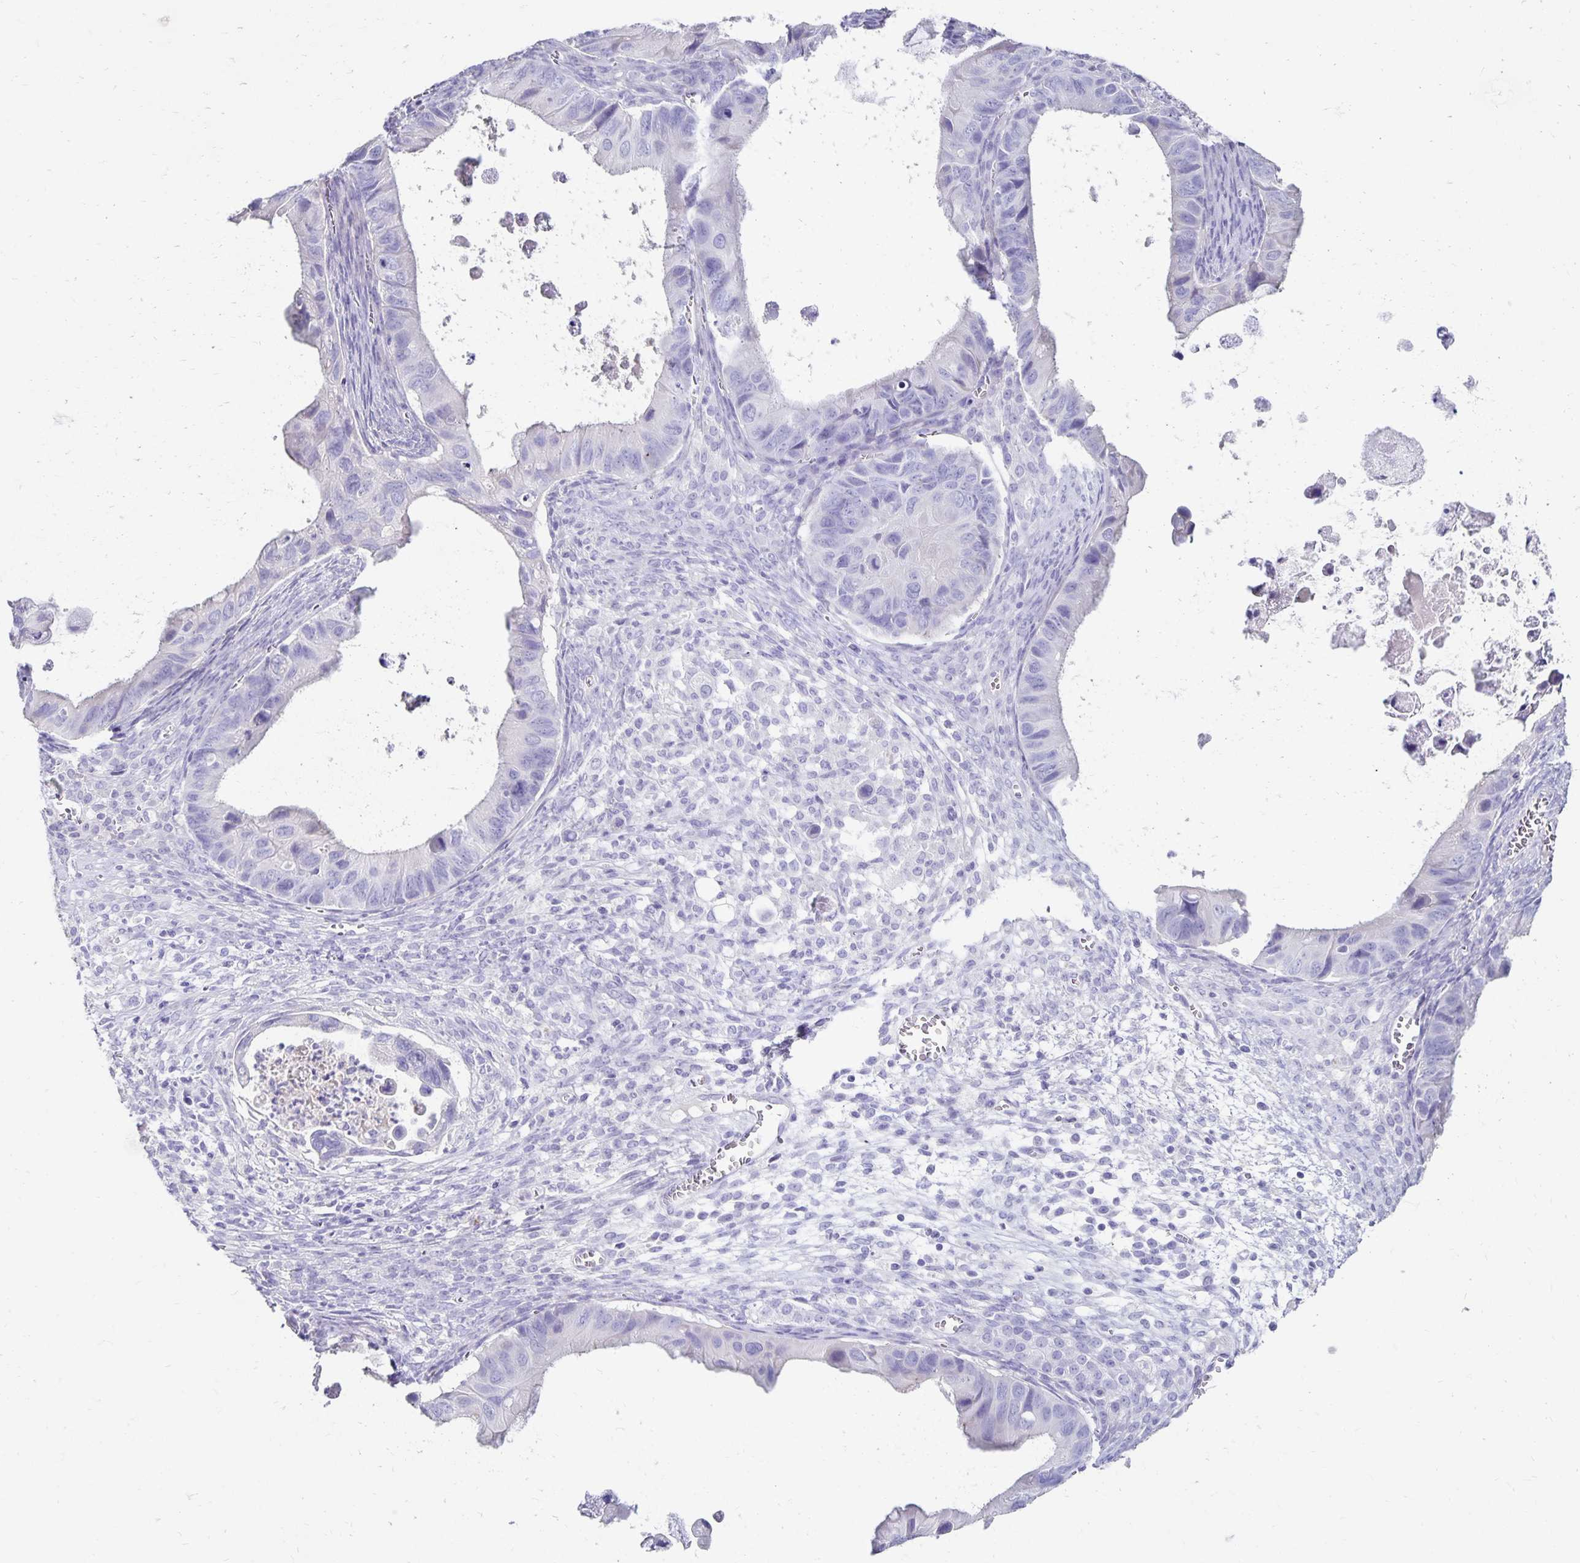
{"staining": {"intensity": "negative", "quantity": "none", "location": "none"}, "tissue": "ovarian cancer", "cell_type": "Tumor cells", "image_type": "cancer", "snomed": [{"axis": "morphology", "description": "Cystadenocarcinoma, mucinous, NOS"}, {"axis": "topography", "description": "Ovary"}], "caption": "DAB immunohistochemical staining of human ovarian cancer reveals no significant staining in tumor cells.", "gene": "DYNLT4", "patient": {"sex": "female", "age": 64}}